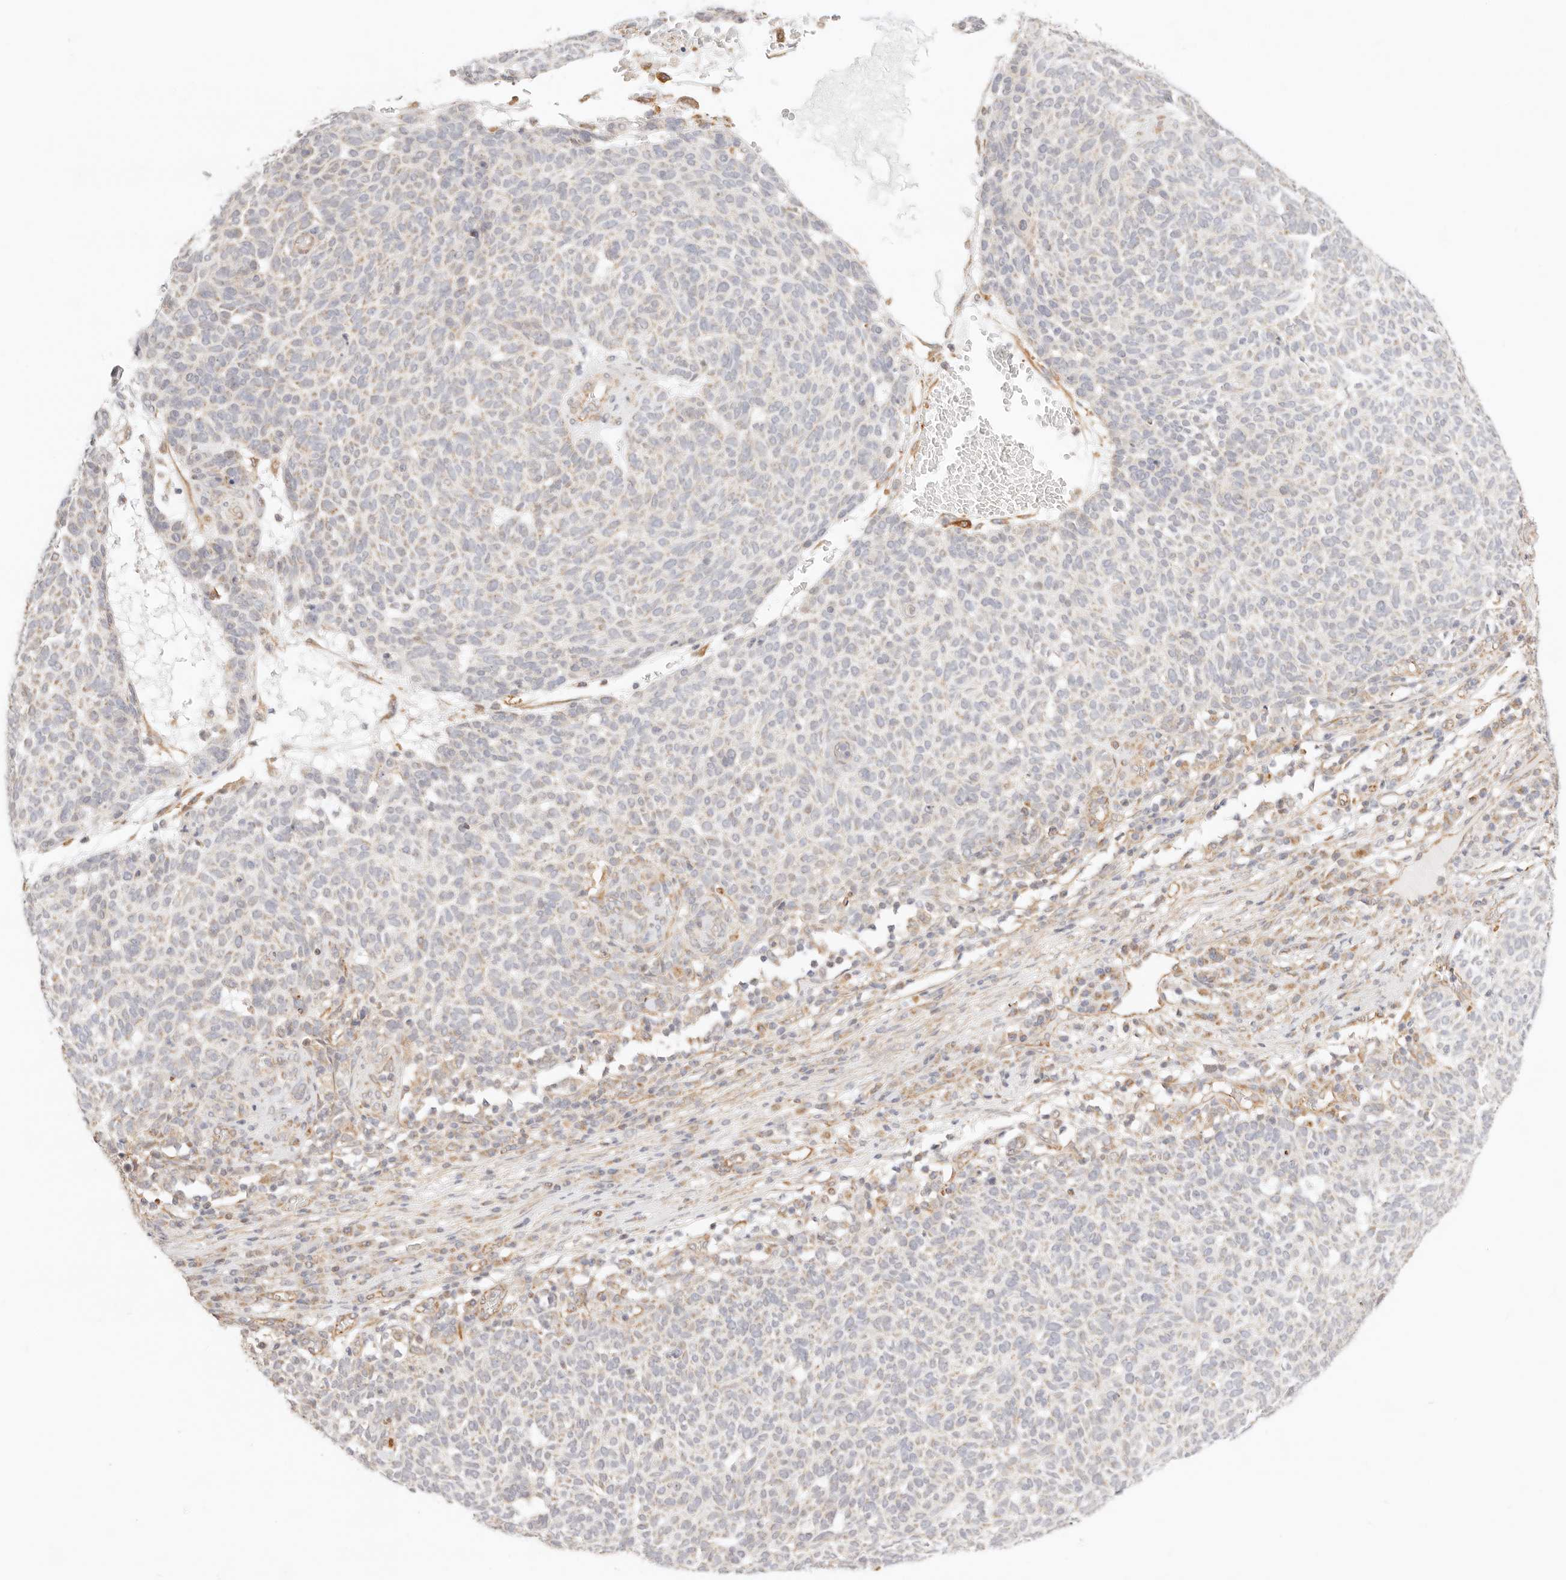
{"staining": {"intensity": "weak", "quantity": "<25%", "location": "cytoplasmic/membranous"}, "tissue": "skin cancer", "cell_type": "Tumor cells", "image_type": "cancer", "snomed": [{"axis": "morphology", "description": "Squamous cell carcinoma, NOS"}, {"axis": "topography", "description": "Skin"}], "caption": "DAB immunohistochemical staining of skin cancer (squamous cell carcinoma) demonstrates no significant positivity in tumor cells.", "gene": "ZC3H11A", "patient": {"sex": "female", "age": 90}}